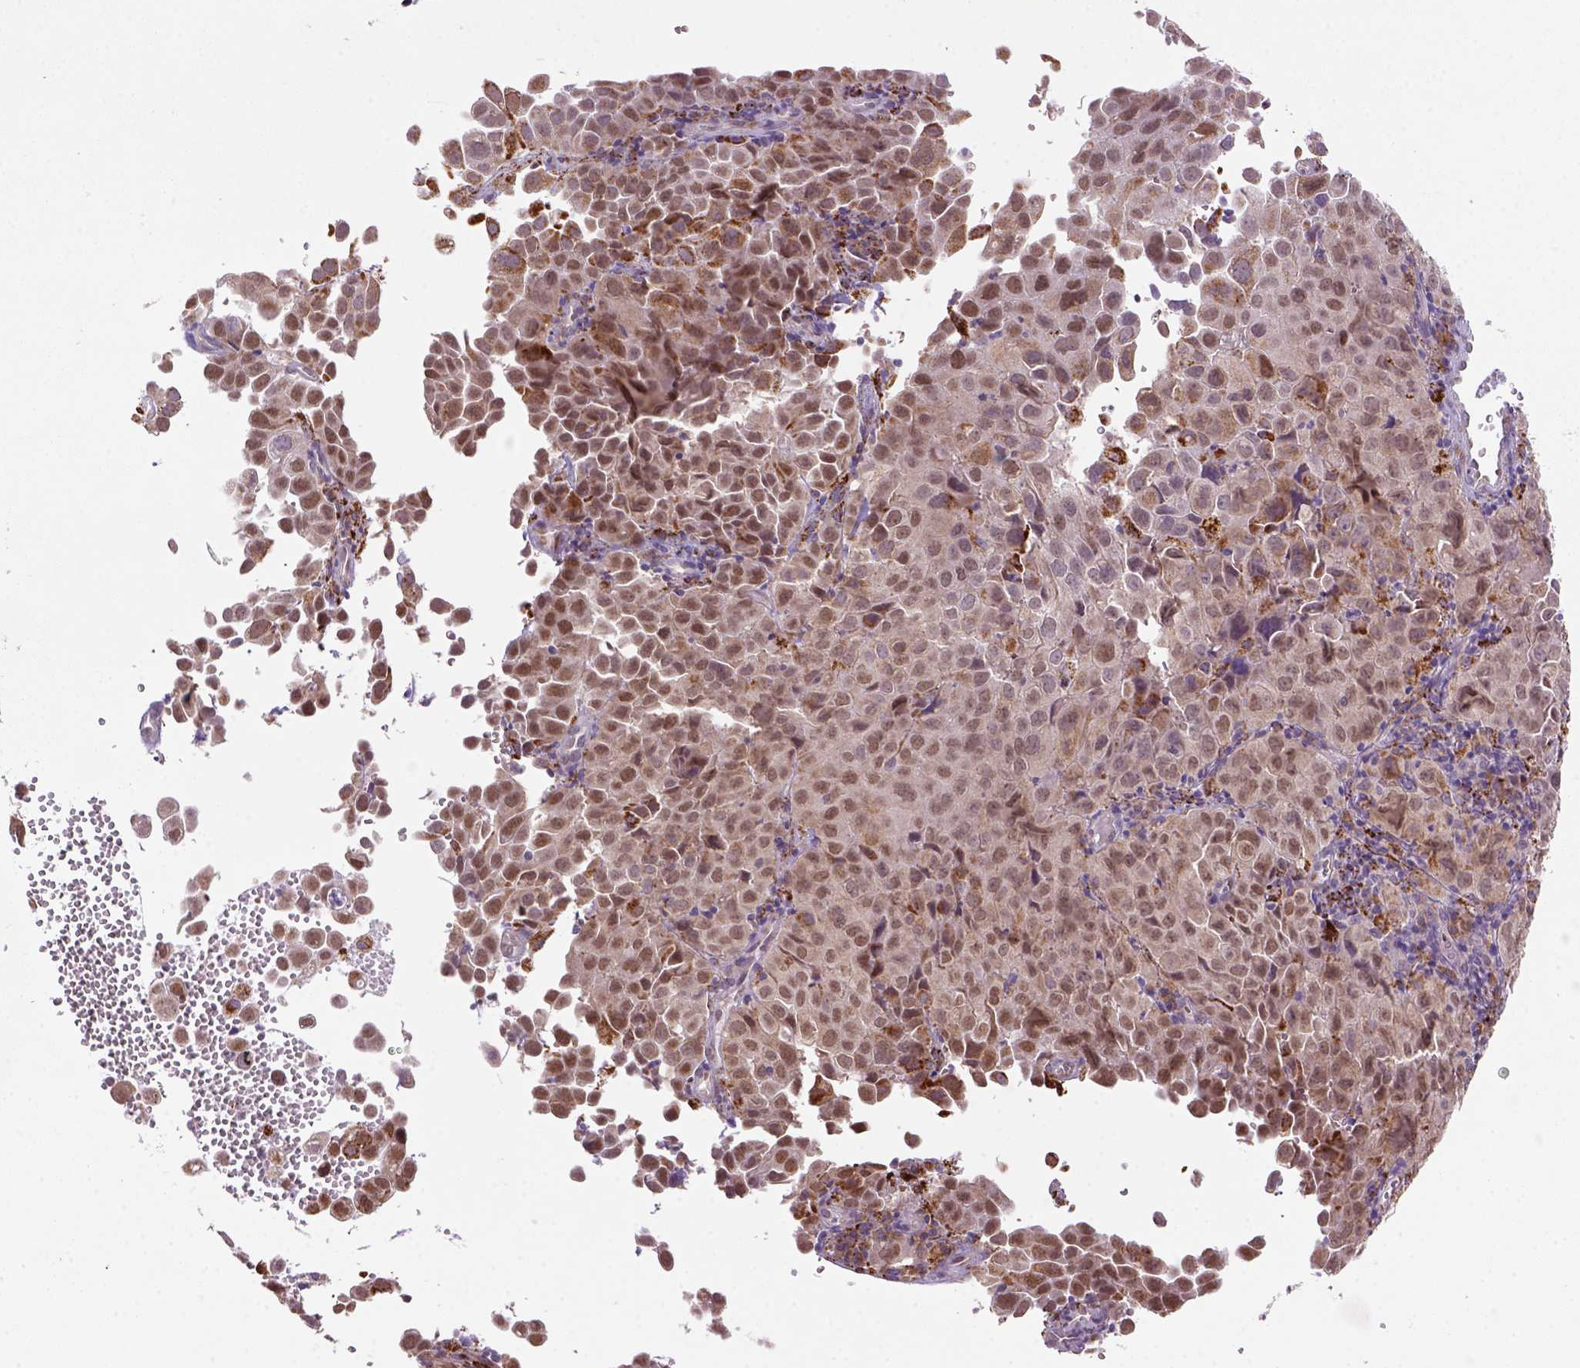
{"staining": {"intensity": "strong", "quantity": "<25%", "location": "cytoplasmic/membranous"}, "tissue": "cervical cancer", "cell_type": "Tumor cells", "image_type": "cancer", "snomed": [{"axis": "morphology", "description": "Squamous cell carcinoma, NOS"}, {"axis": "topography", "description": "Cervix"}], "caption": "Immunohistochemical staining of cervical cancer displays medium levels of strong cytoplasmic/membranous protein staining in about <25% of tumor cells. (IHC, brightfield microscopy, high magnification).", "gene": "FZD7", "patient": {"sex": "female", "age": 55}}